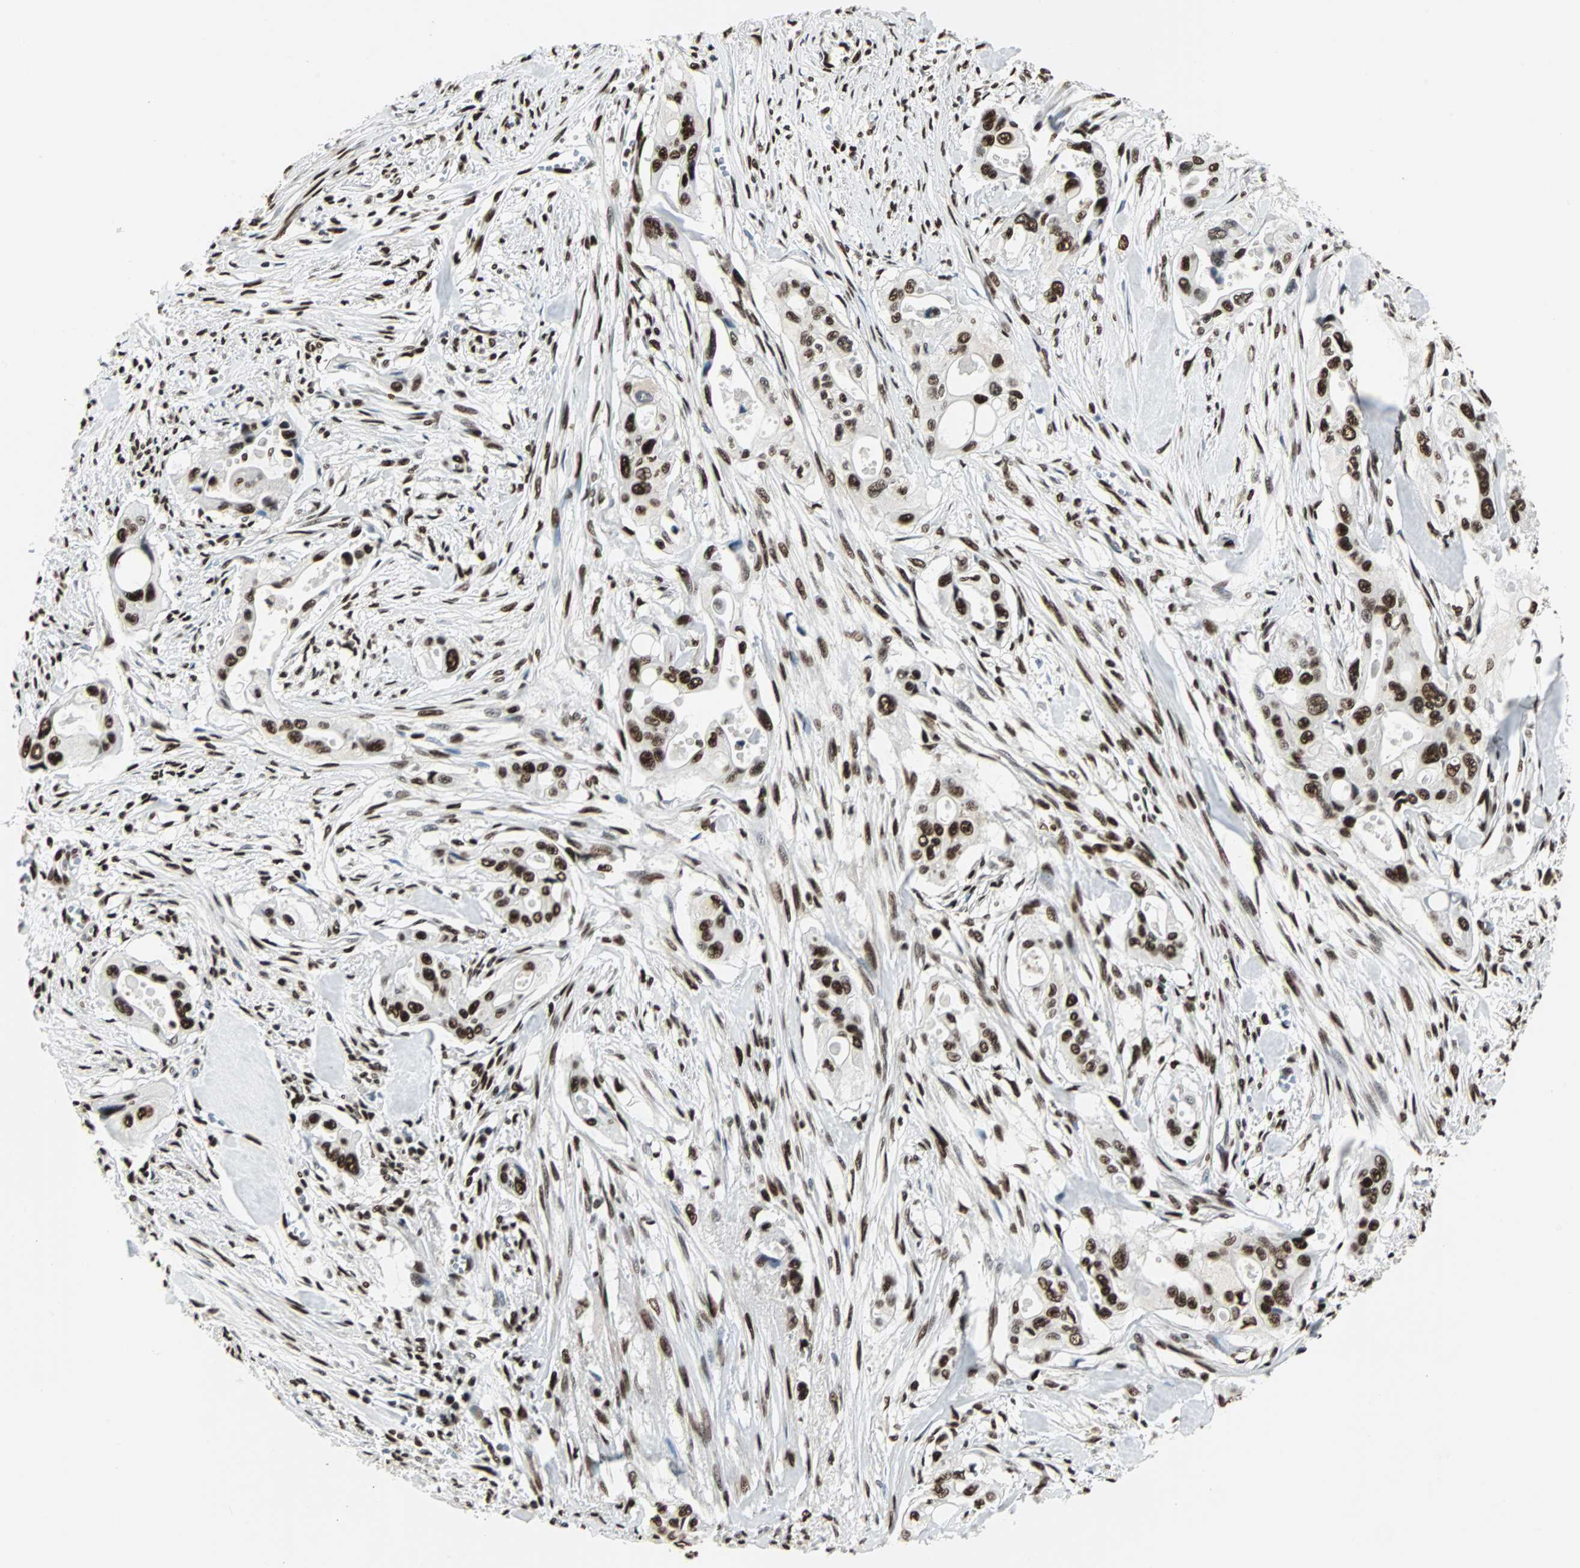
{"staining": {"intensity": "strong", "quantity": ">75%", "location": "nuclear"}, "tissue": "pancreatic cancer", "cell_type": "Tumor cells", "image_type": "cancer", "snomed": [{"axis": "morphology", "description": "Adenocarcinoma, NOS"}, {"axis": "topography", "description": "Pancreas"}], "caption": "Approximately >75% of tumor cells in human adenocarcinoma (pancreatic) demonstrate strong nuclear protein staining as visualized by brown immunohistochemical staining.", "gene": "XRCC4", "patient": {"sex": "male", "age": 77}}